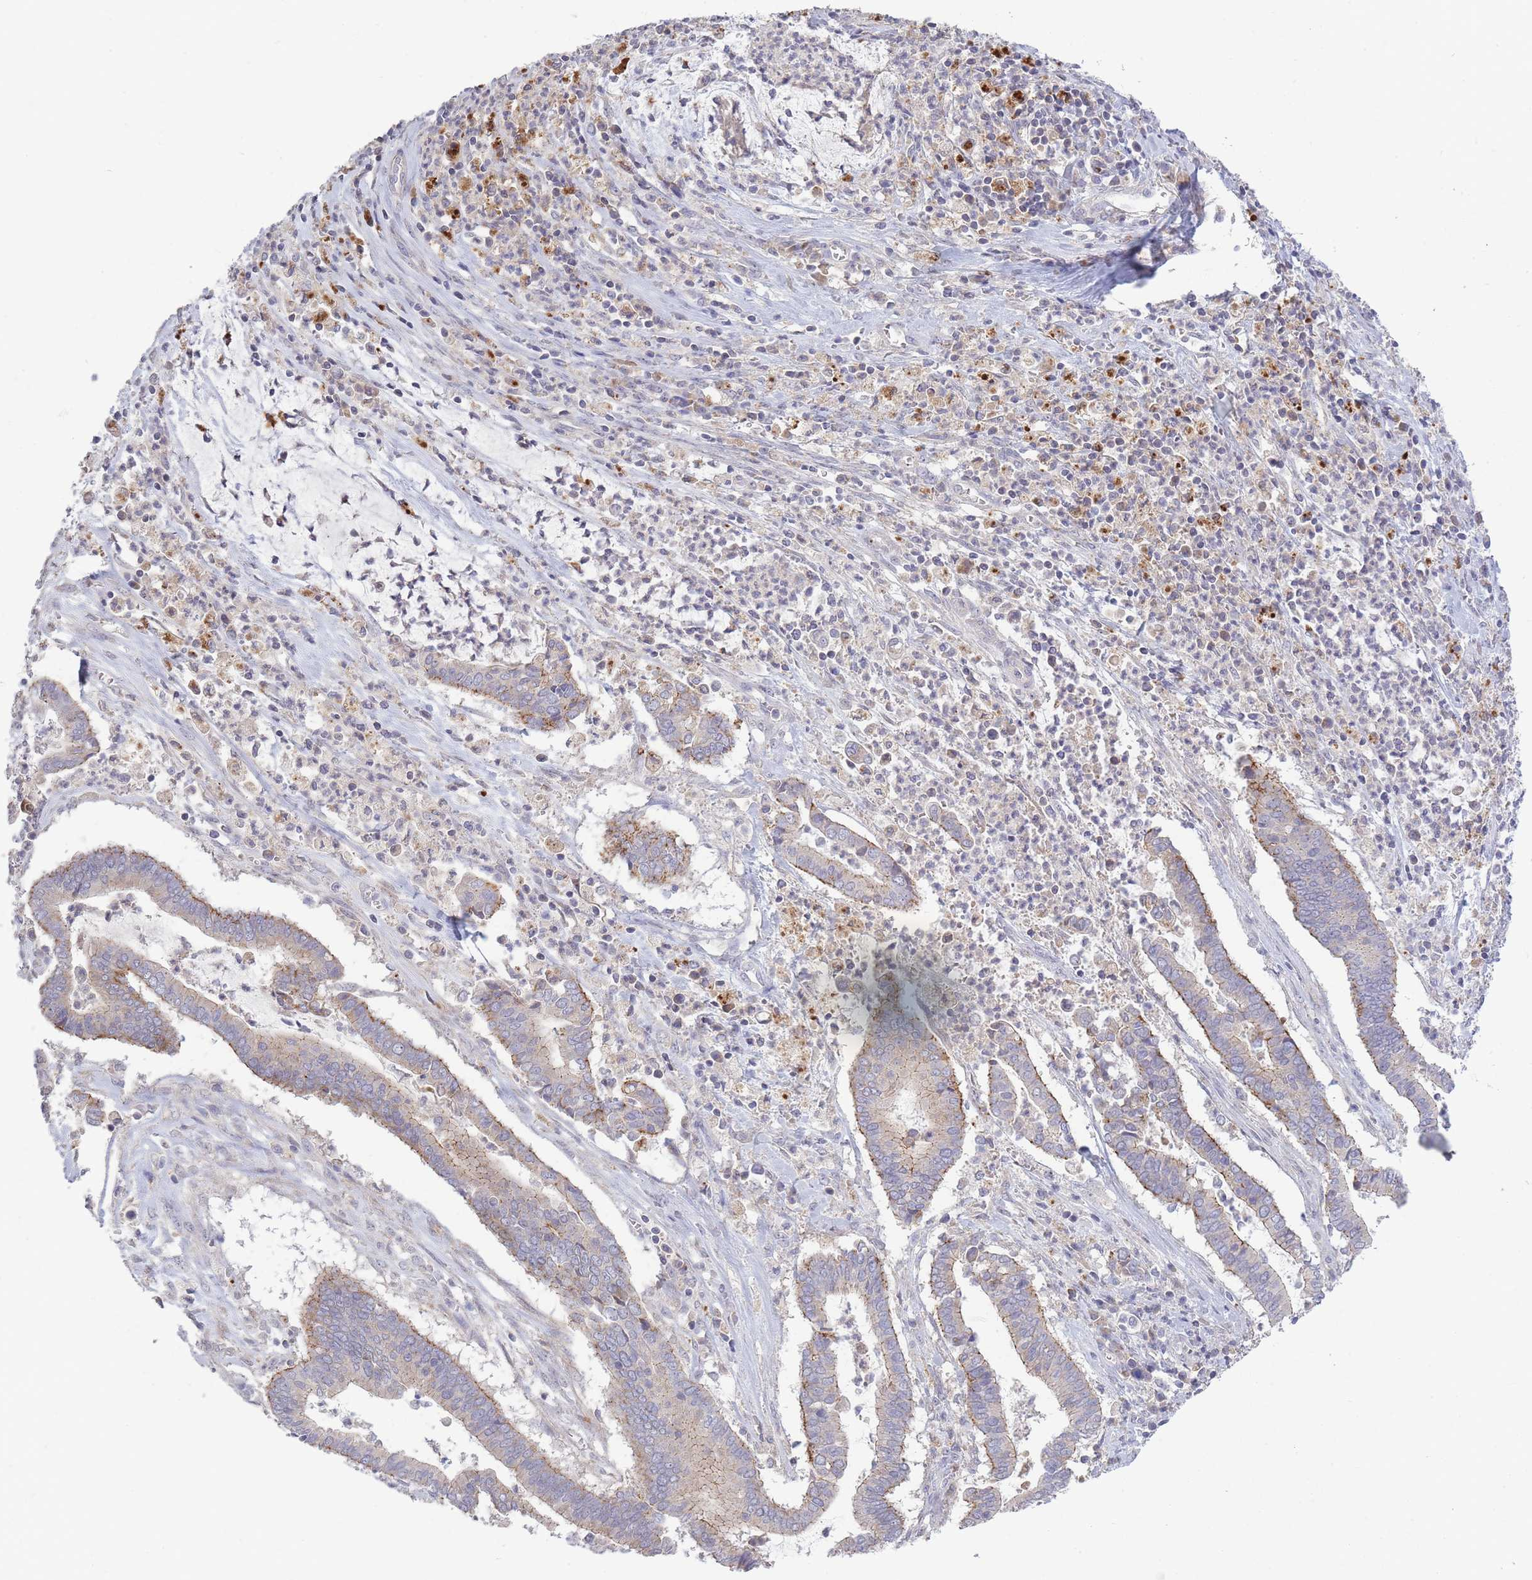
{"staining": {"intensity": "negative", "quantity": "none", "location": "none"}, "tissue": "cervical cancer", "cell_type": "Tumor cells", "image_type": "cancer", "snomed": [{"axis": "morphology", "description": "Adenocarcinoma, NOS"}, {"axis": "topography", "description": "Cervix"}], "caption": "A high-resolution micrograph shows immunohistochemistry (IHC) staining of cervical cancer (adenocarcinoma), which displays no significant expression in tumor cells.", "gene": "TRIM61", "patient": {"sex": "female", "age": 44}}